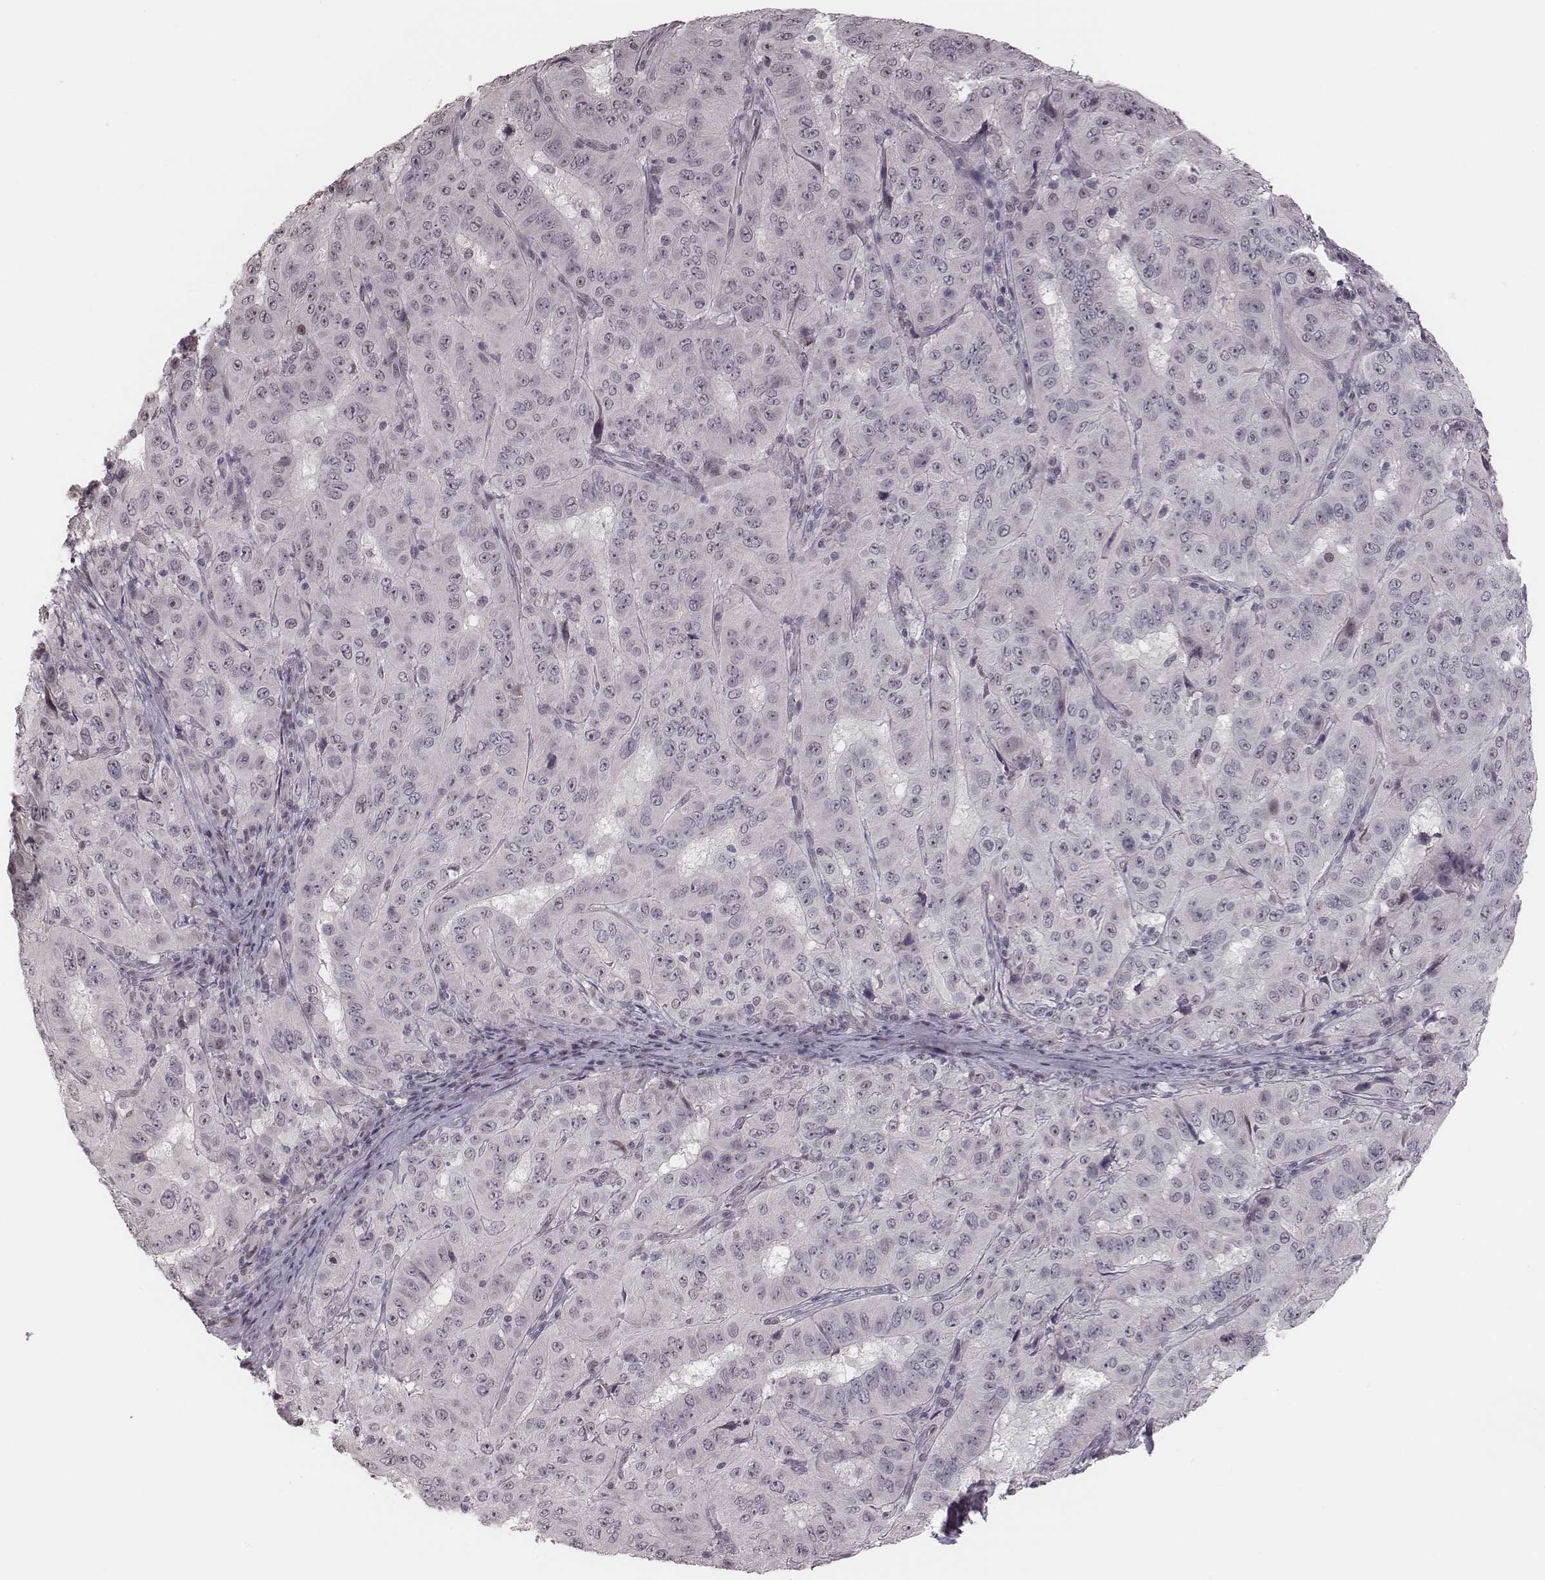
{"staining": {"intensity": "negative", "quantity": "none", "location": "none"}, "tissue": "pancreatic cancer", "cell_type": "Tumor cells", "image_type": "cancer", "snomed": [{"axis": "morphology", "description": "Adenocarcinoma, NOS"}, {"axis": "topography", "description": "Pancreas"}], "caption": "Human pancreatic cancer (adenocarcinoma) stained for a protein using immunohistochemistry (IHC) displays no staining in tumor cells.", "gene": "RPGRIP1", "patient": {"sex": "male", "age": 63}}